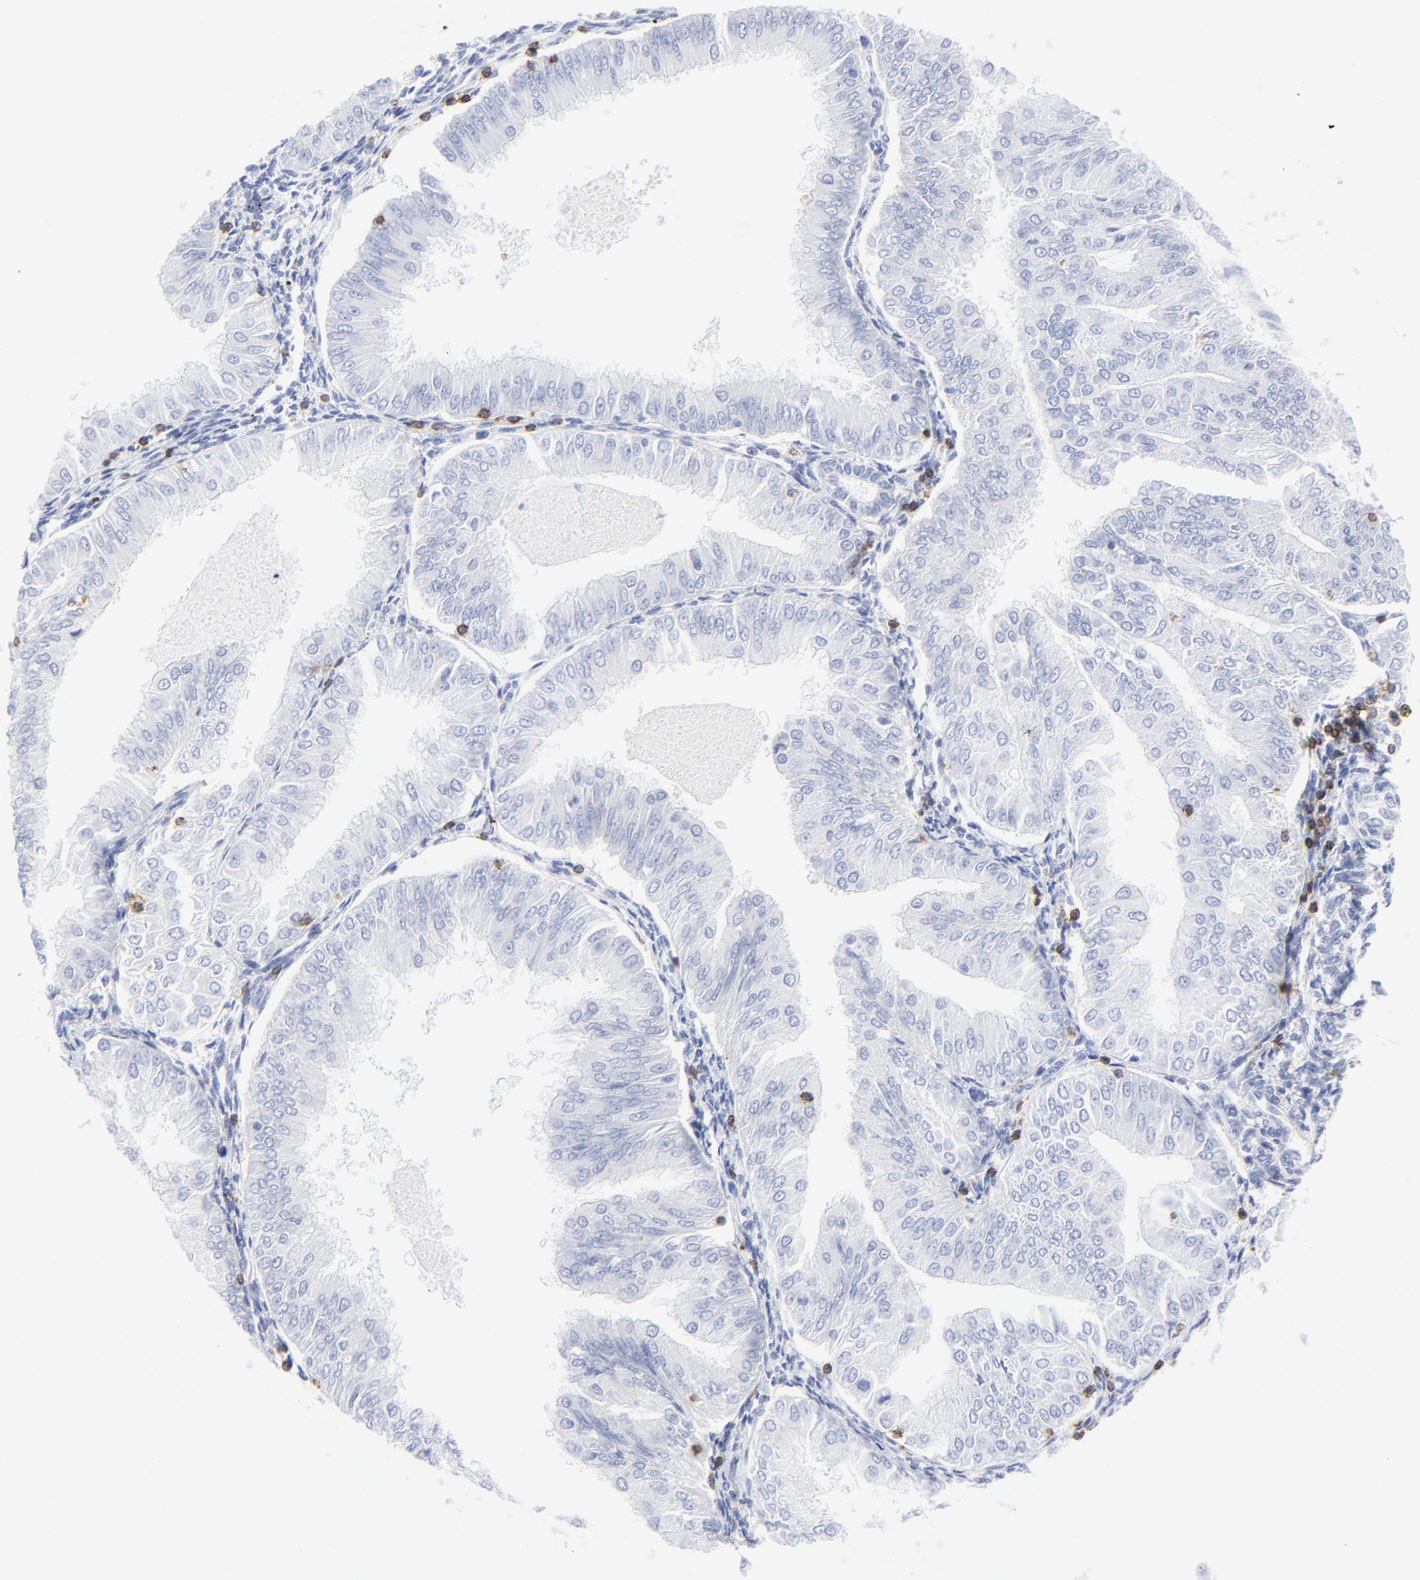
{"staining": {"intensity": "negative", "quantity": "none", "location": "none"}, "tissue": "endometrial cancer", "cell_type": "Tumor cells", "image_type": "cancer", "snomed": [{"axis": "morphology", "description": "Adenocarcinoma, NOS"}, {"axis": "topography", "description": "Endometrium"}], "caption": "Tumor cells show no significant protein expression in endometrial adenocarcinoma. The staining was performed using DAB (3,3'-diaminobenzidine) to visualize the protein expression in brown, while the nuclei were stained in blue with hematoxylin (Magnification: 20x).", "gene": "LCK", "patient": {"sex": "female", "age": 53}}